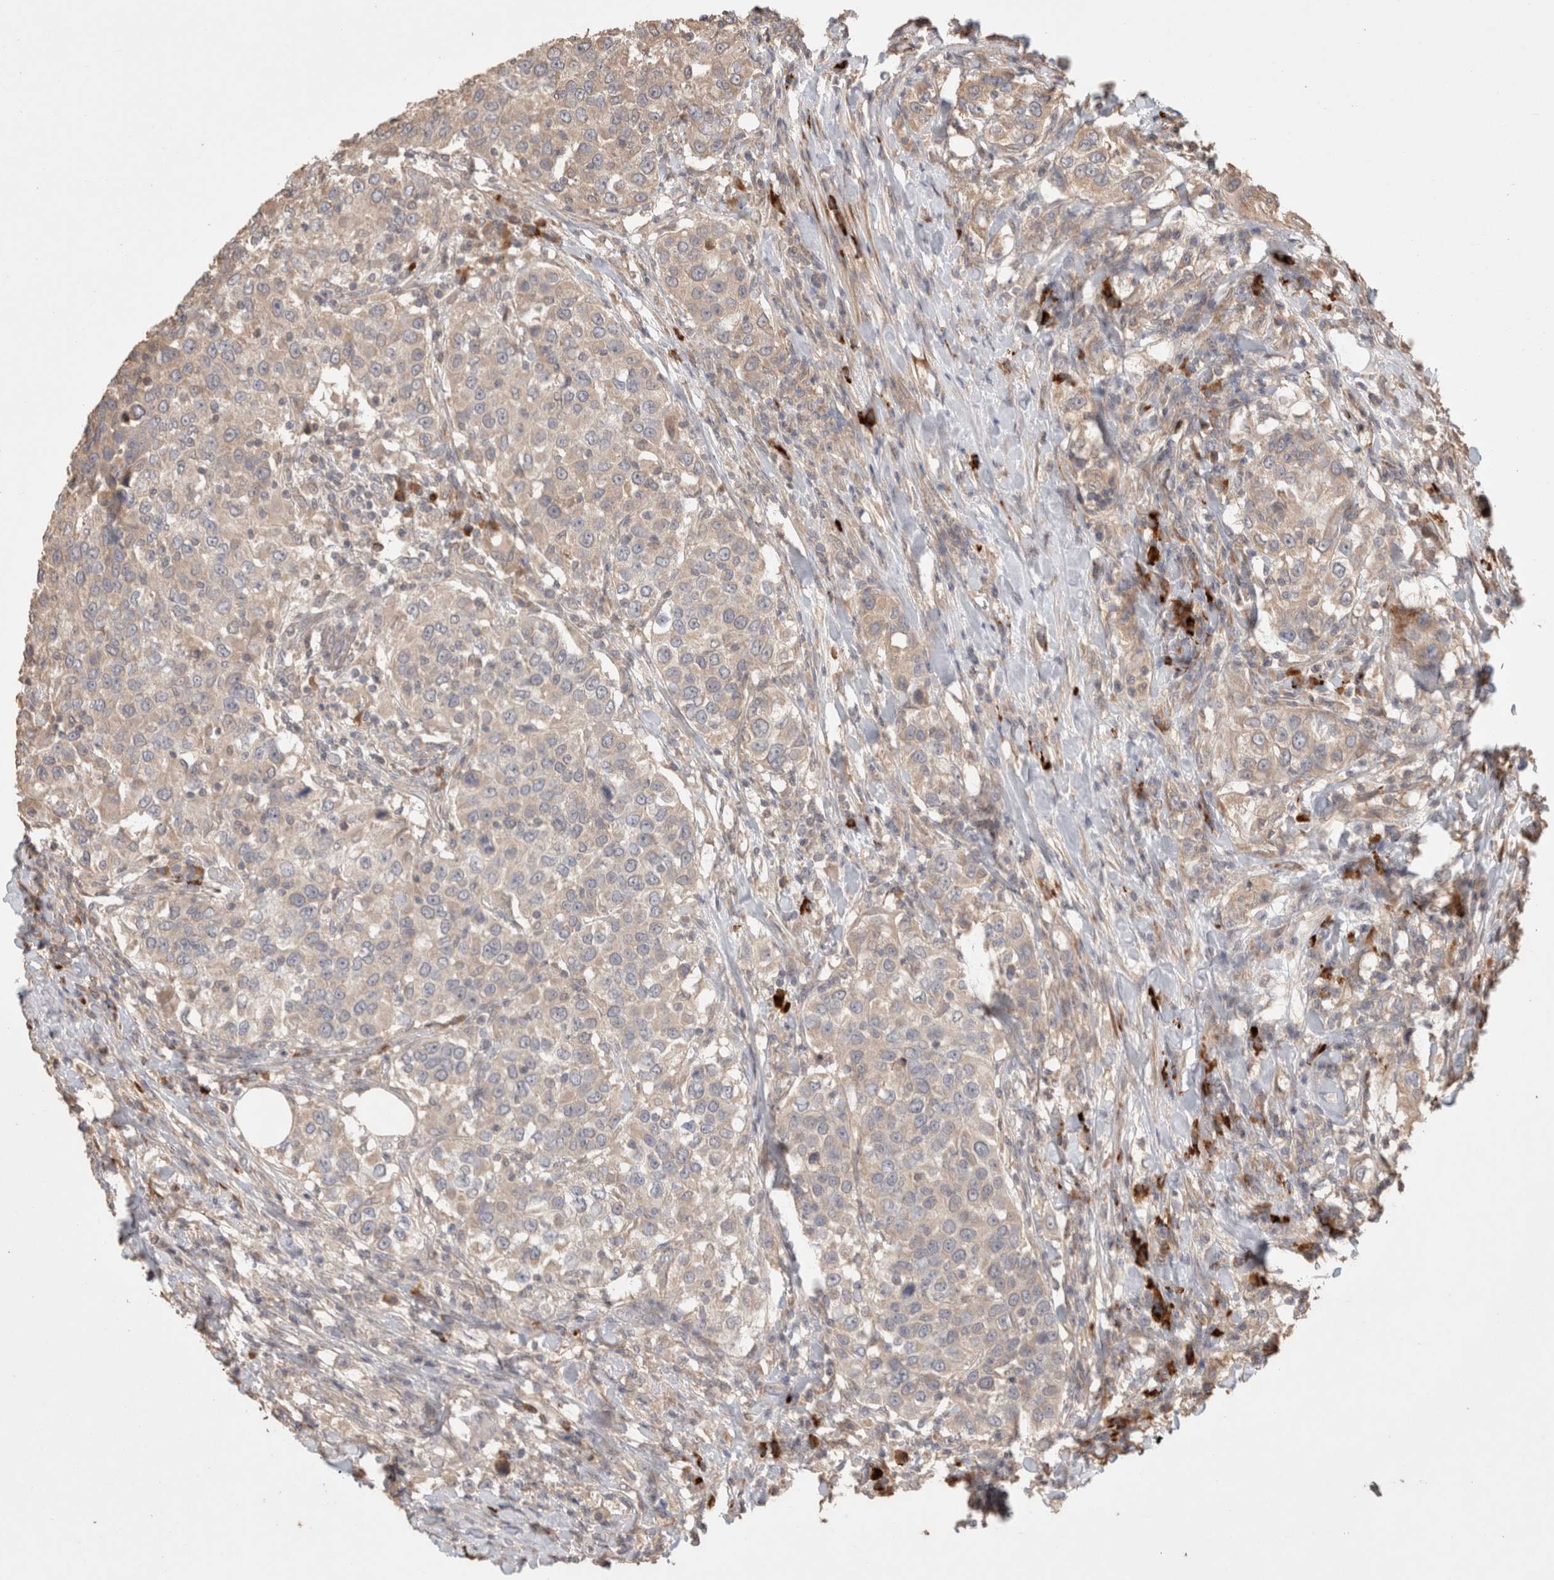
{"staining": {"intensity": "weak", "quantity": "25%-75%", "location": "cytoplasmic/membranous"}, "tissue": "urothelial cancer", "cell_type": "Tumor cells", "image_type": "cancer", "snomed": [{"axis": "morphology", "description": "Urothelial carcinoma, High grade"}, {"axis": "topography", "description": "Urinary bladder"}], "caption": "The image reveals immunohistochemical staining of urothelial carcinoma (high-grade). There is weak cytoplasmic/membranous positivity is present in approximately 25%-75% of tumor cells.", "gene": "HROB", "patient": {"sex": "female", "age": 80}}